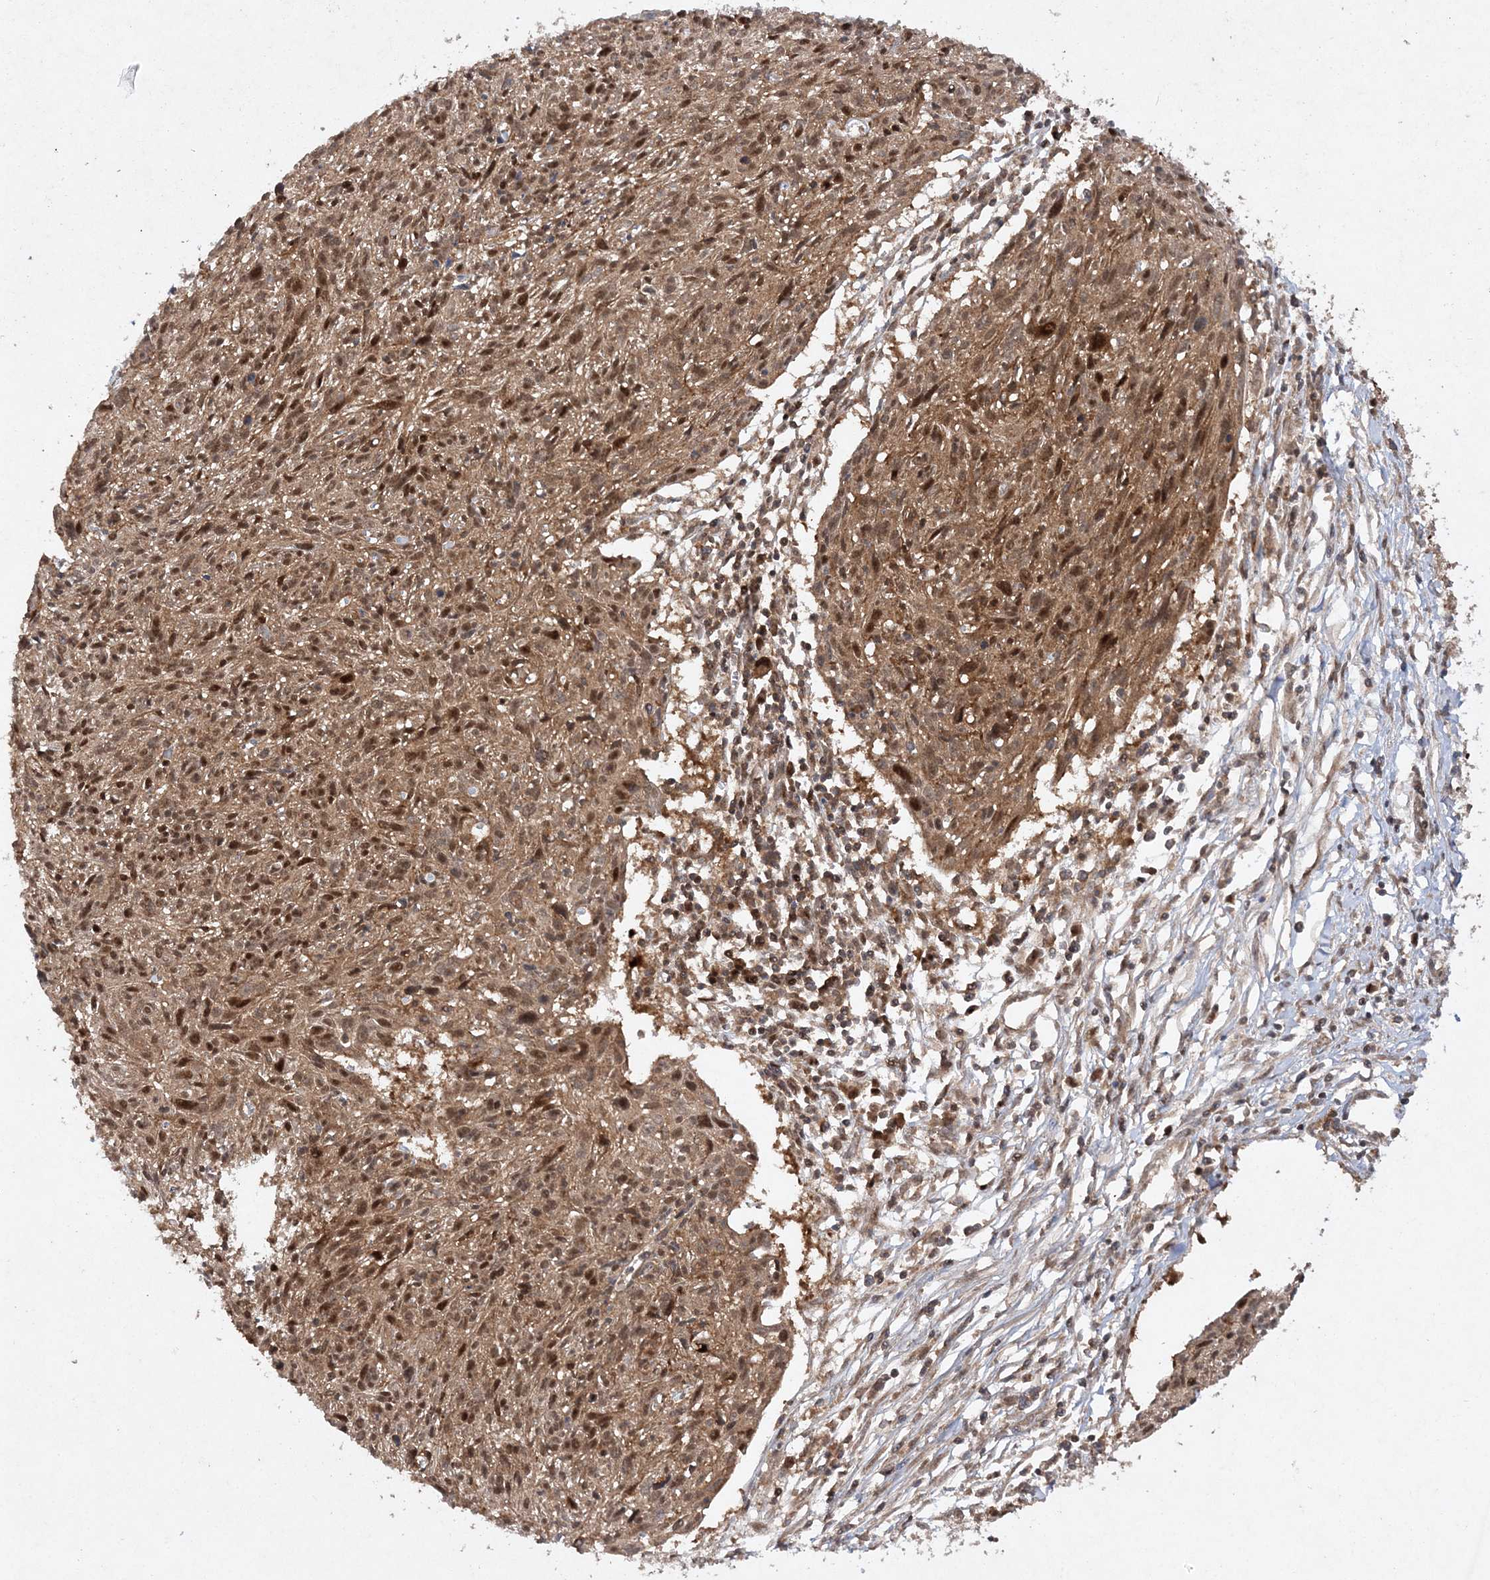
{"staining": {"intensity": "moderate", "quantity": ">75%", "location": "cytoplasmic/membranous,nuclear"}, "tissue": "cervical cancer", "cell_type": "Tumor cells", "image_type": "cancer", "snomed": [{"axis": "morphology", "description": "Squamous cell carcinoma, NOS"}, {"axis": "topography", "description": "Cervix"}], "caption": "Immunohistochemical staining of human cervical cancer (squamous cell carcinoma) reveals medium levels of moderate cytoplasmic/membranous and nuclear protein expression in about >75% of tumor cells.", "gene": "NIF3L1", "patient": {"sex": "female", "age": 51}}